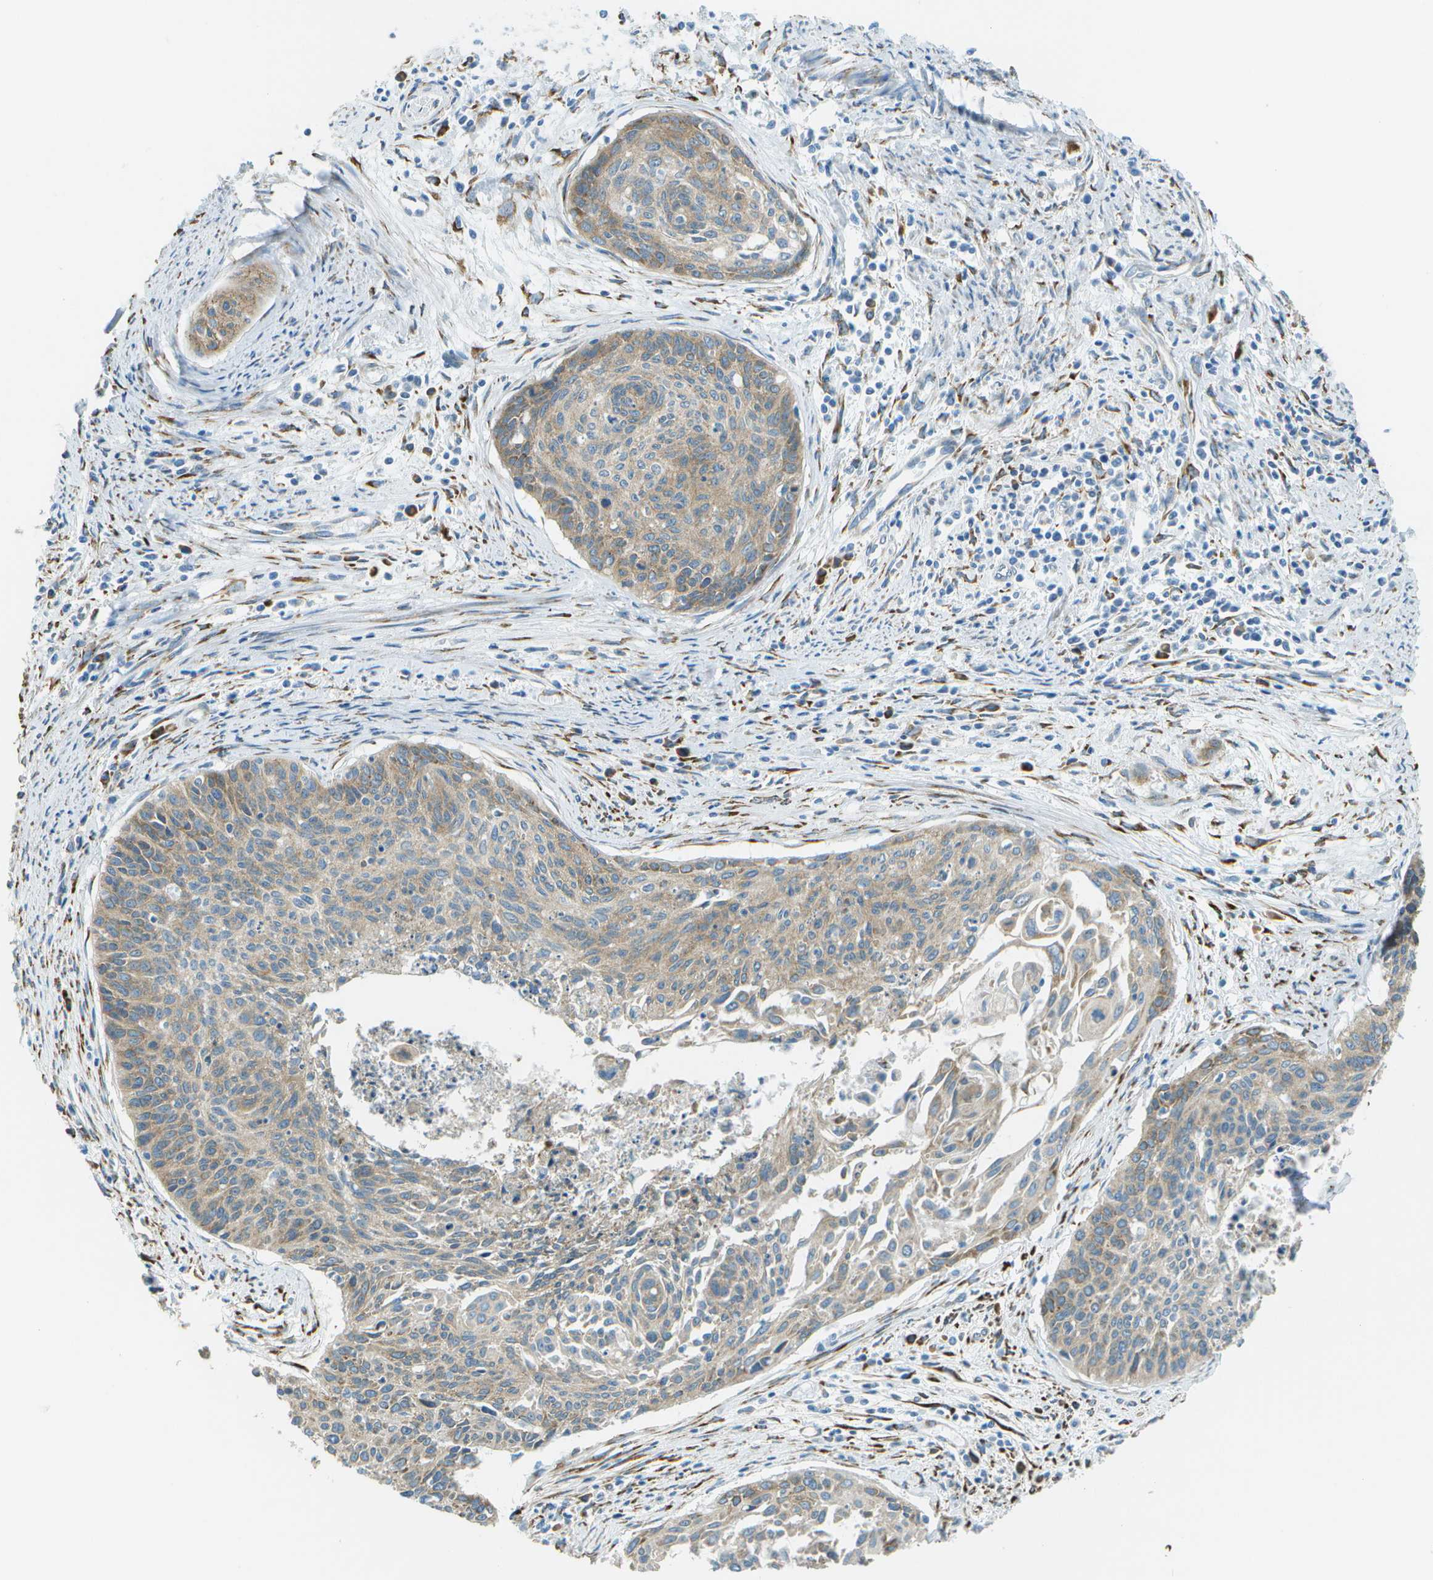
{"staining": {"intensity": "weak", "quantity": ">75%", "location": "cytoplasmic/membranous"}, "tissue": "cervical cancer", "cell_type": "Tumor cells", "image_type": "cancer", "snomed": [{"axis": "morphology", "description": "Squamous cell carcinoma, NOS"}, {"axis": "topography", "description": "Cervix"}], "caption": "An image showing weak cytoplasmic/membranous staining in approximately >75% of tumor cells in cervical cancer (squamous cell carcinoma), as visualized by brown immunohistochemical staining.", "gene": "KCTD3", "patient": {"sex": "female", "age": 55}}